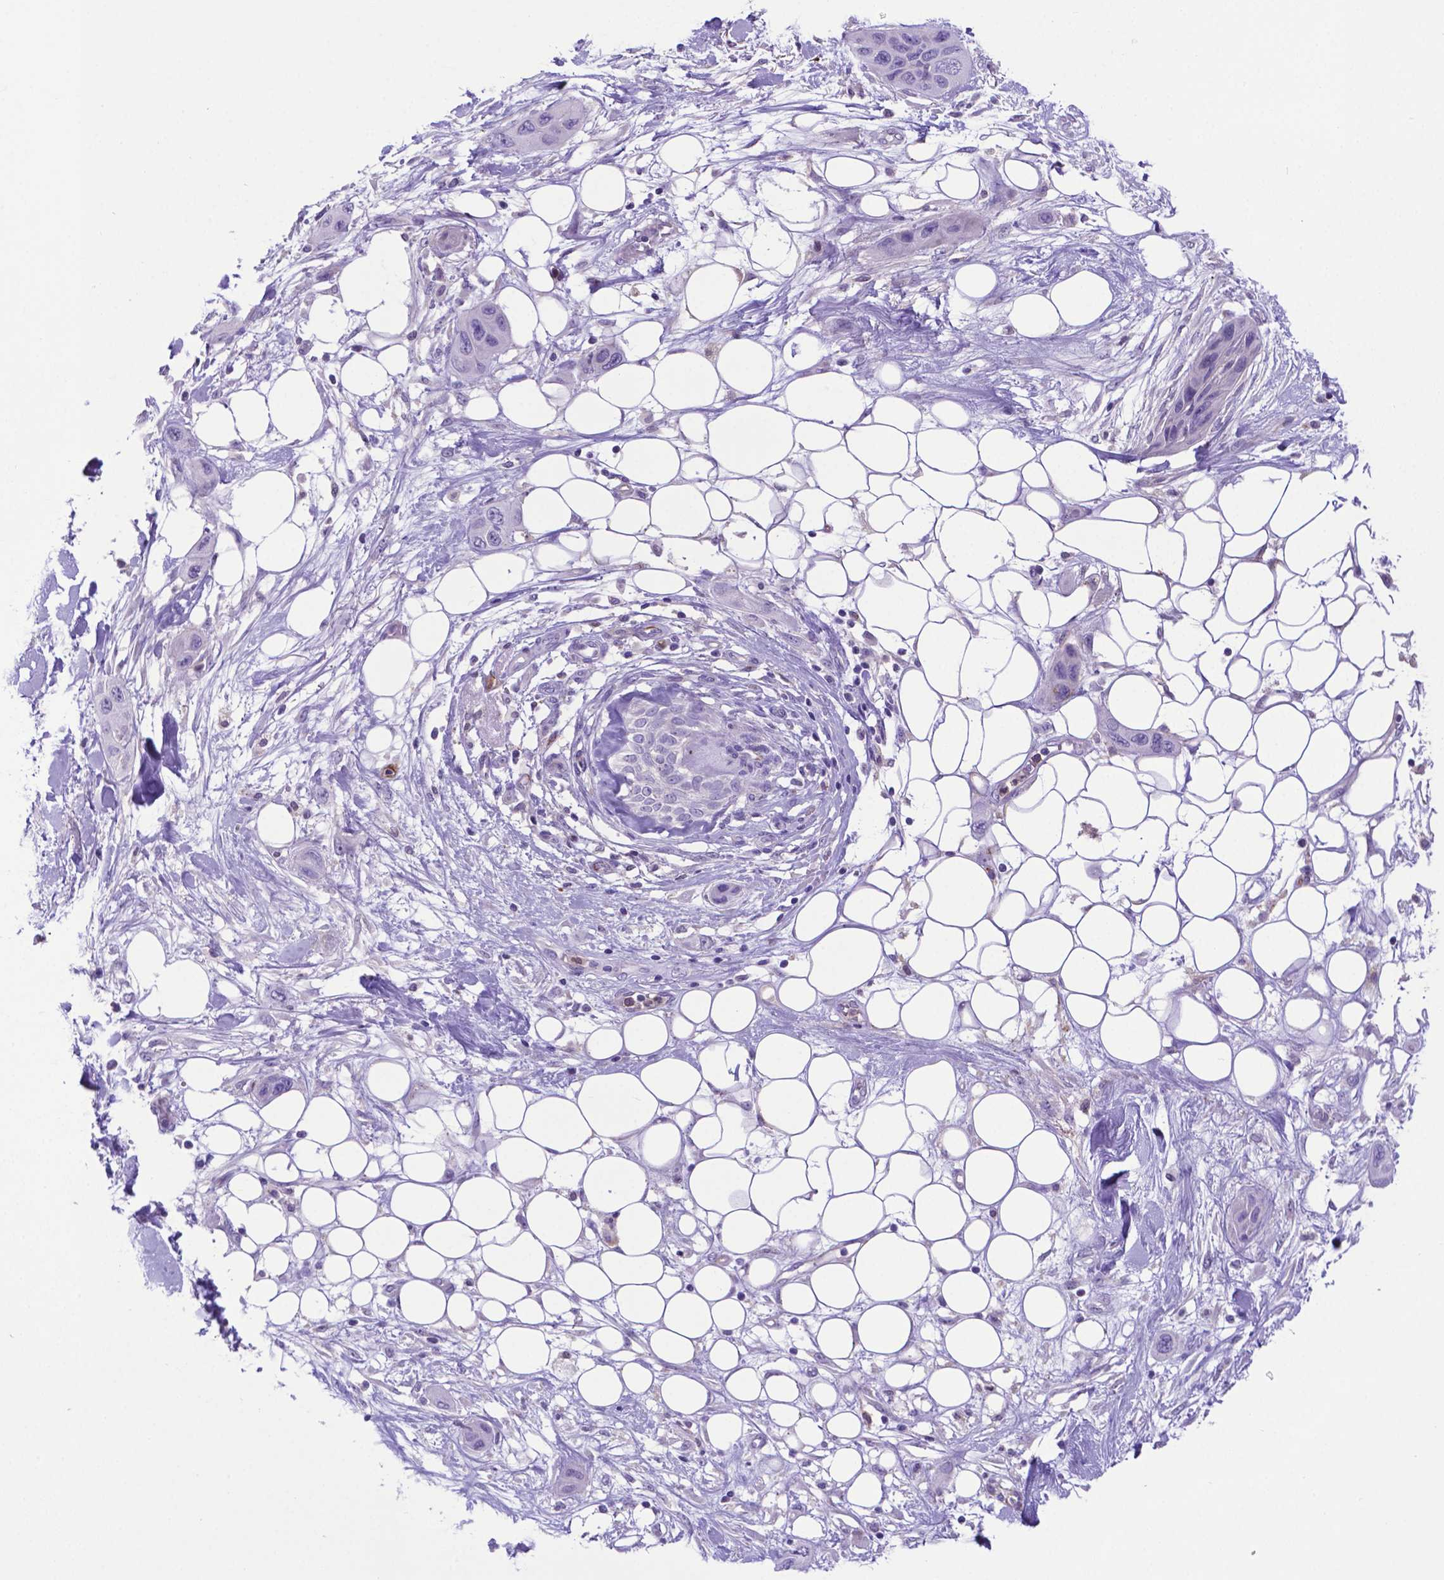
{"staining": {"intensity": "negative", "quantity": "none", "location": "none"}, "tissue": "skin cancer", "cell_type": "Tumor cells", "image_type": "cancer", "snomed": [{"axis": "morphology", "description": "Squamous cell carcinoma, NOS"}, {"axis": "topography", "description": "Skin"}], "caption": "Immunohistochemistry of skin cancer demonstrates no staining in tumor cells.", "gene": "LZTR1", "patient": {"sex": "male", "age": 79}}